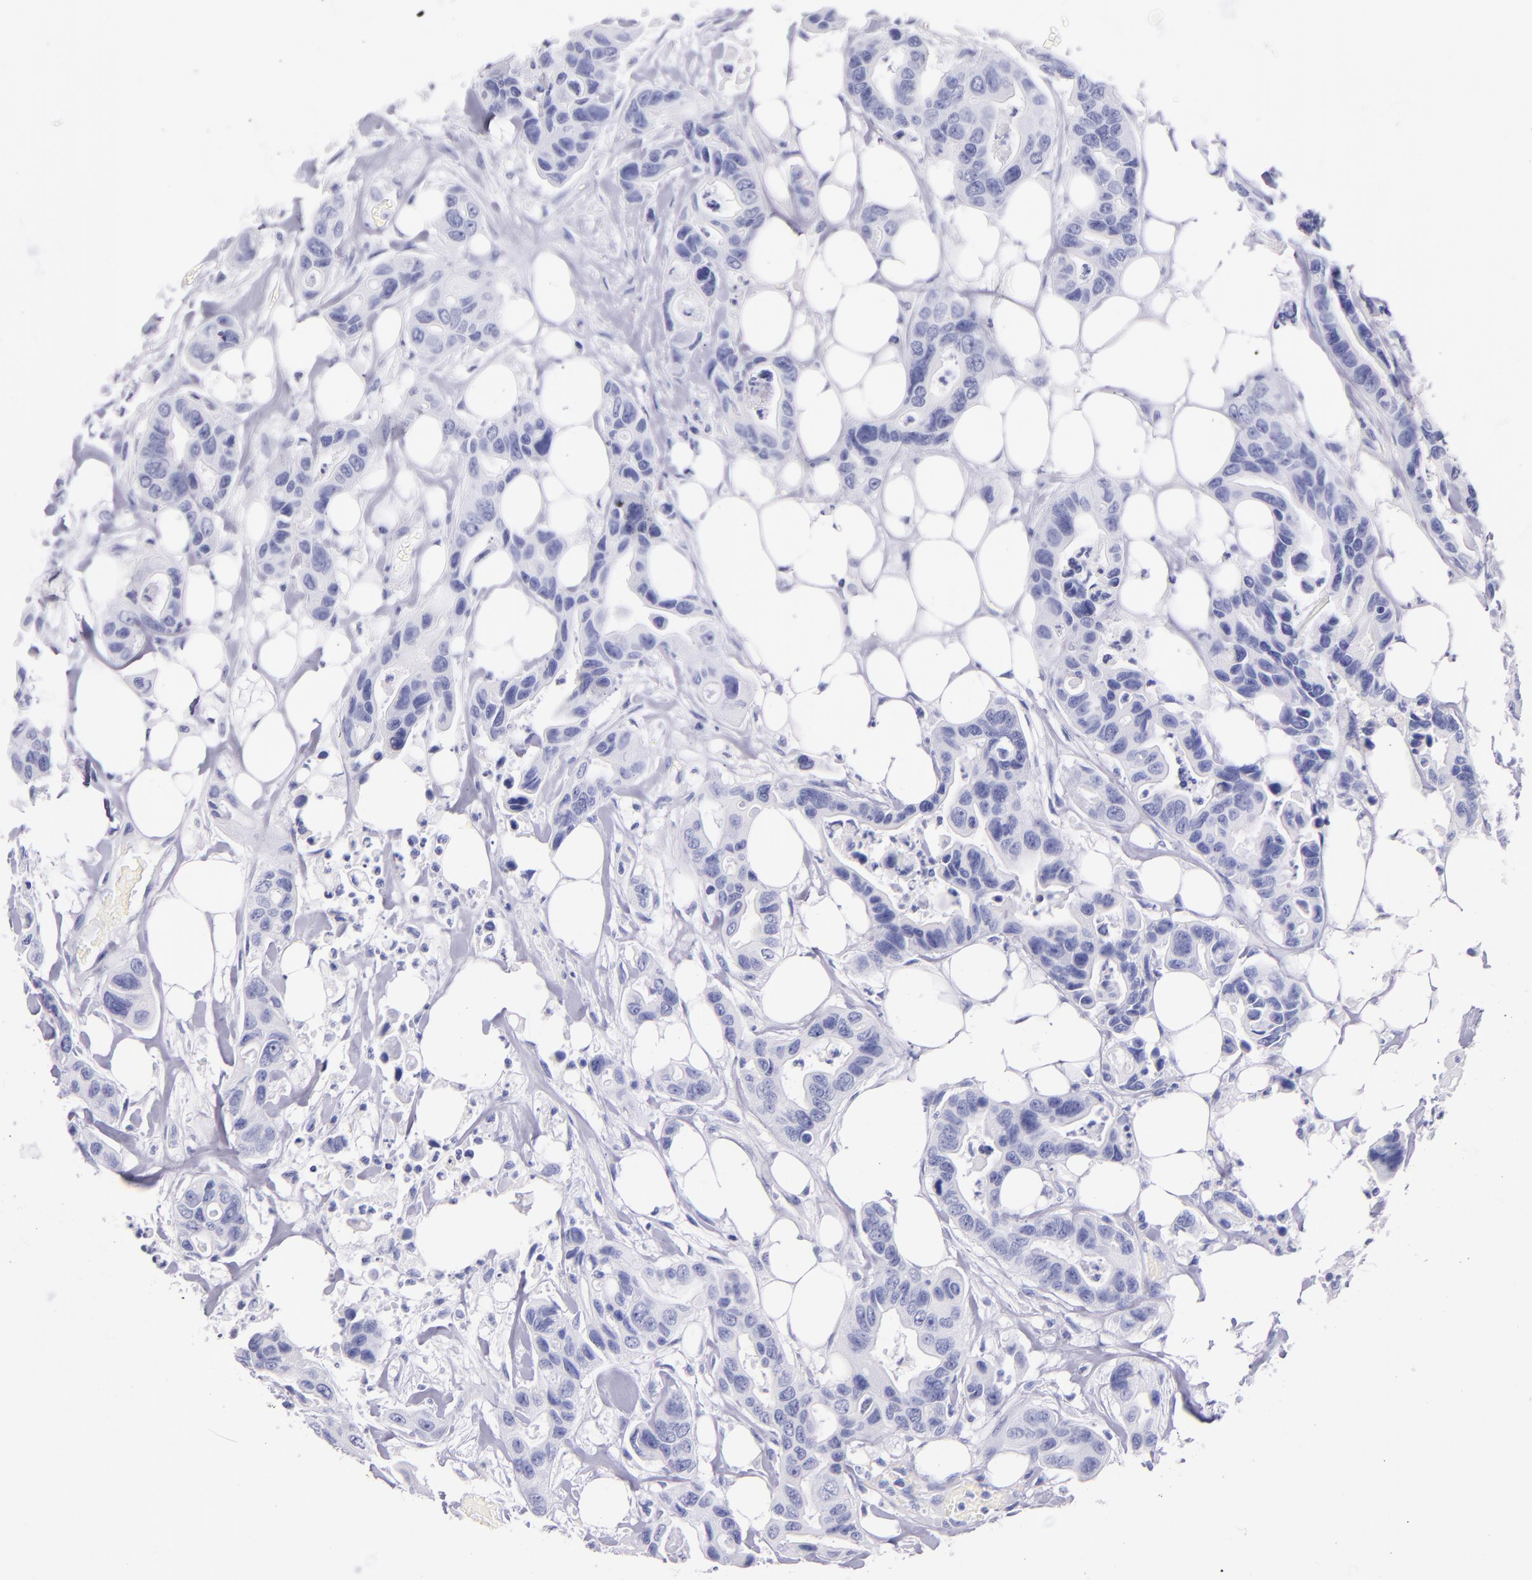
{"staining": {"intensity": "negative", "quantity": "none", "location": "none"}, "tissue": "colorectal cancer", "cell_type": "Tumor cells", "image_type": "cancer", "snomed": [{"axis": "morphology", "description": "Adenocarcinoma, NOS"}, {"axis": "topography", "description": "Colon"}], "caption": "Immunohistochemical staining of human colorectal cancer displays no significant expression in tumor cells.", "gene": "SFTPA2", "patient": {"sex": "female", "age": 70}}